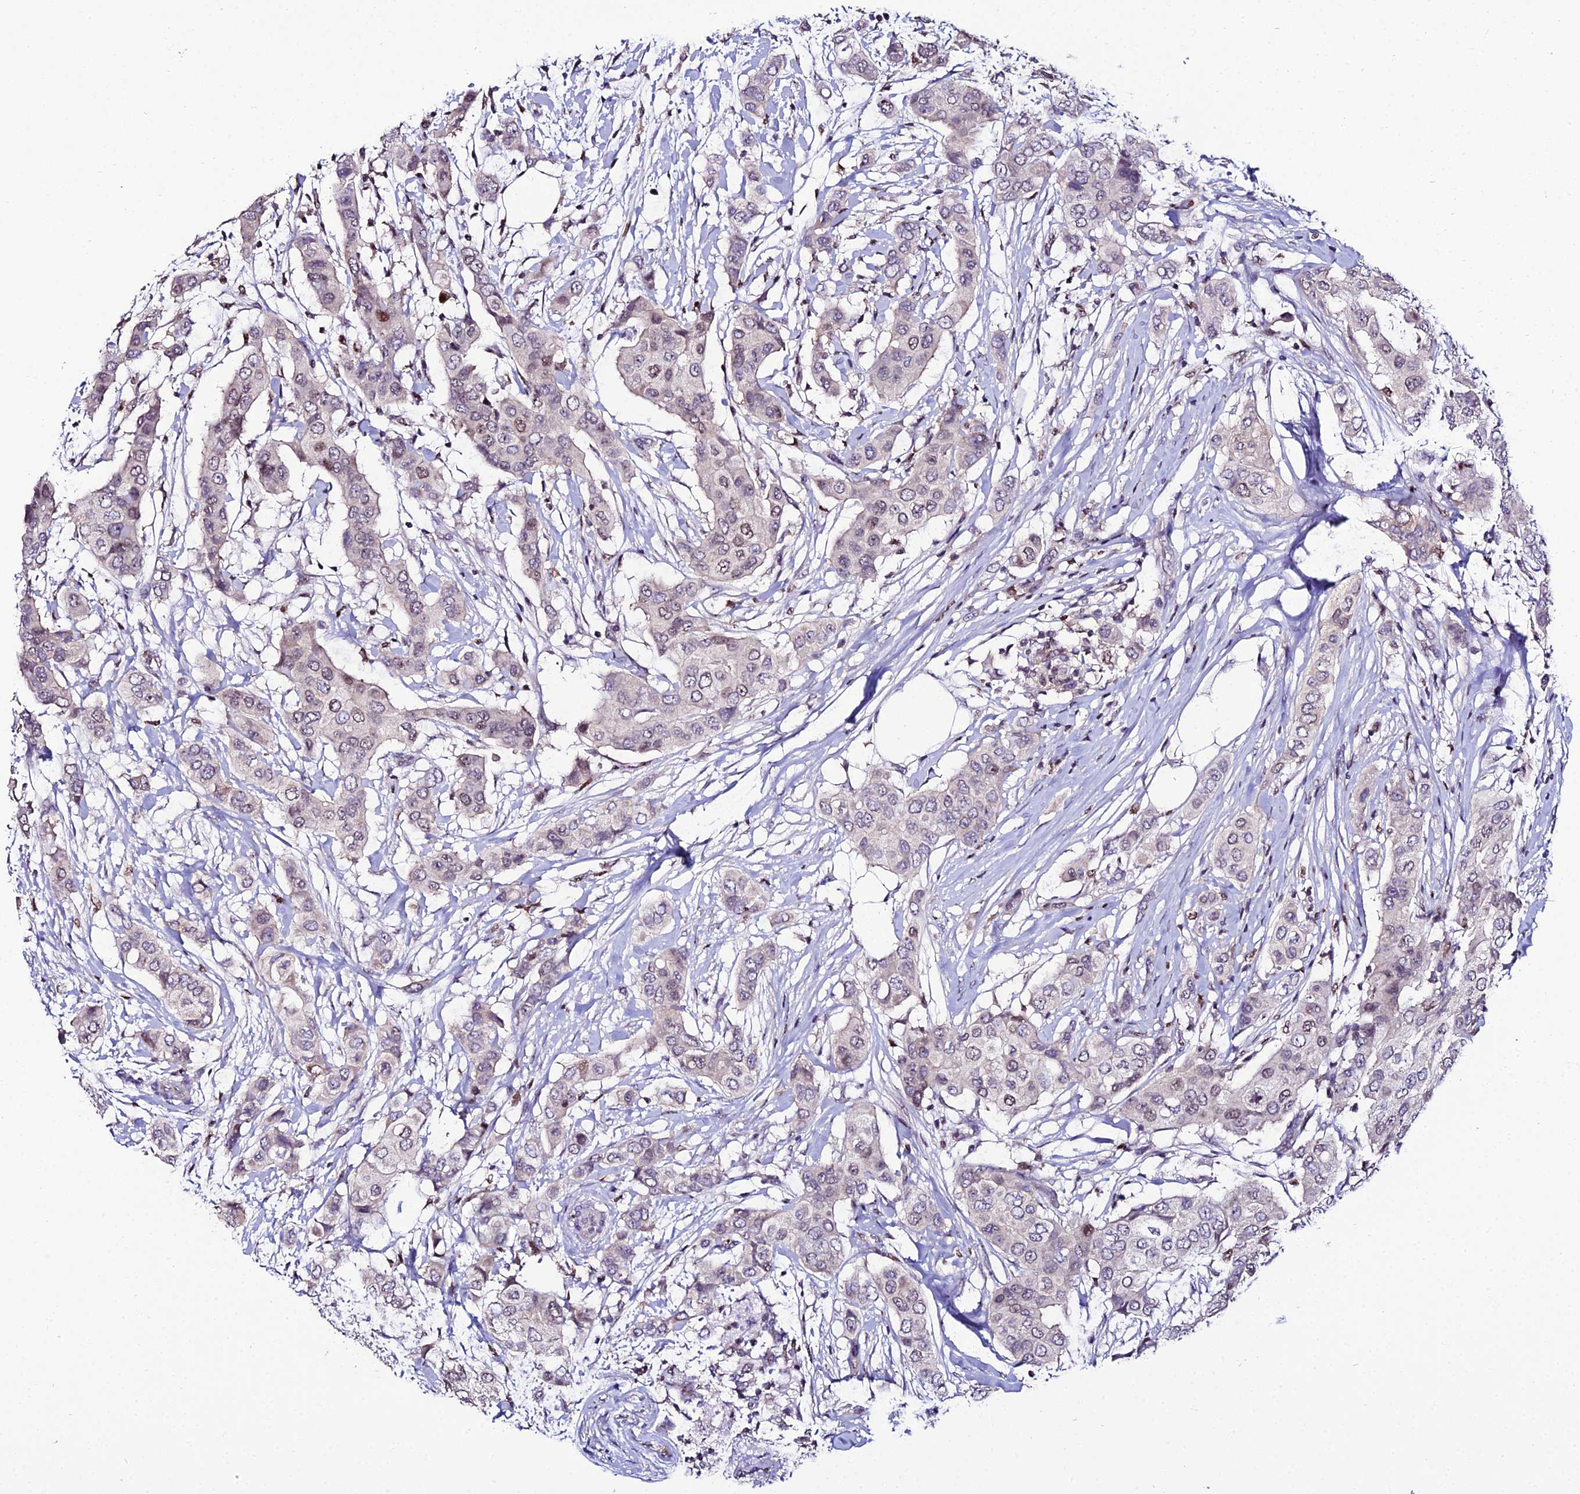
{"staining": {"intensity": "weak", "quantity": "25%-75%", "location": "nuclear"}, "tissue": "breast cancer", "cell_type": "Tumor cells", "image_type": "cancer", "snomed": [{"axis": "morphology", "description": "Lobular carcinoma"}, {"axis": "topography", "description": "Breast"}], "caption": "Tumor cells exhibit weak nuclear staining in approximately 25%-75% of cells in breast cancer (lobular carcinoma).", "gene": "SHQ1", "patient": {"sex": "female", "age": 51}}